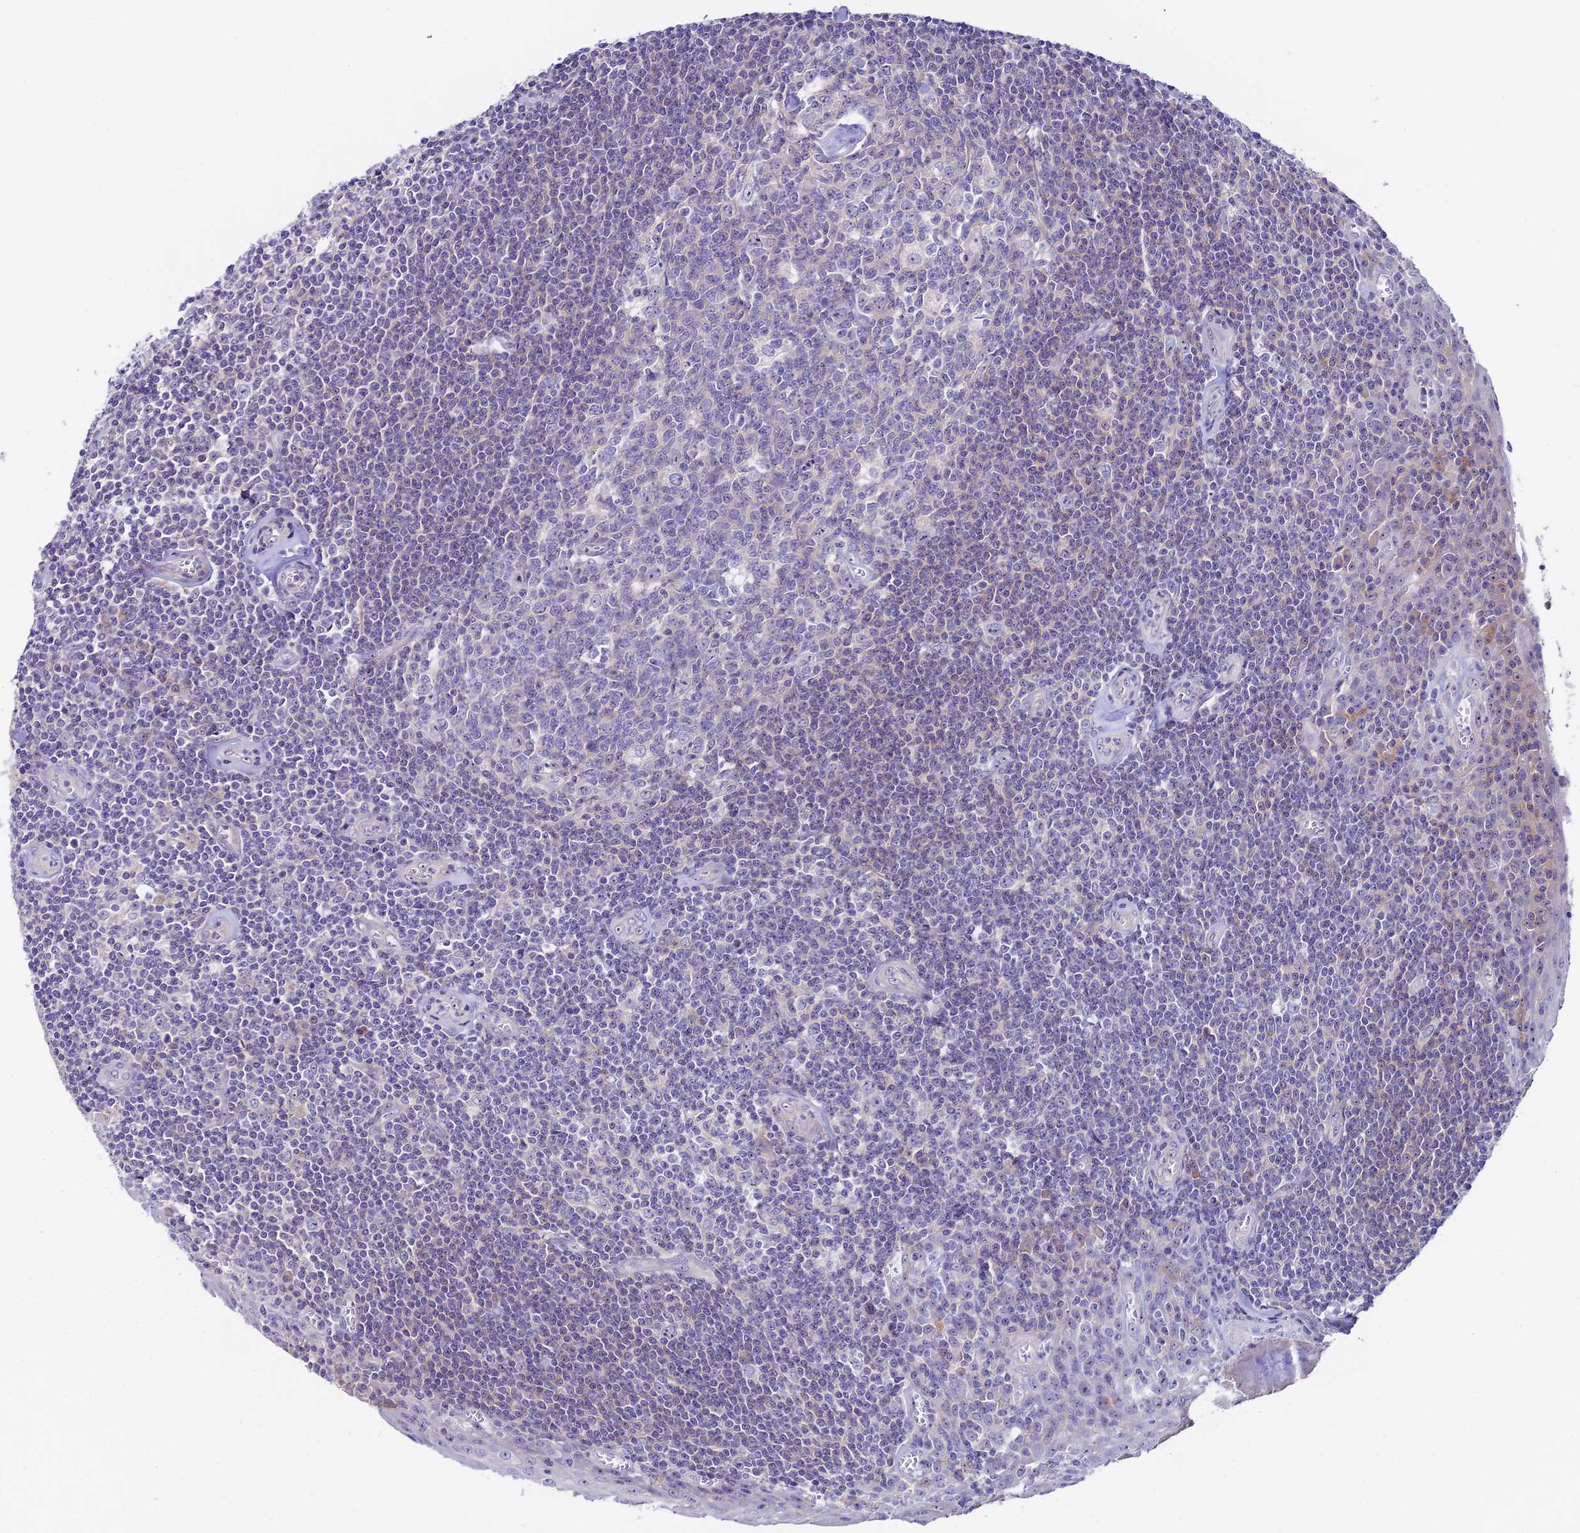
{"staining": {"intensity": "weak", "quantity": "<25%", "location": "cytoplasmic/membranous"}, "tissue": "tonsil", "cell_type": "Germinal center cells", "image_type": "normal", "snomed": [{"axis": "morphology", "description": "Normal tissue, NOS"}, {"axis": "topography", "description": "Tonsil"}], "caption": "DAB immunohistochemical staining of benign tonsil exhibits no significant positivity in germinal center cells. (Brightfield microscopy of DAB (3,3'-diaminobenzidine) immunohistochemistry at high magnification).", "gene": "DUSP29", "patient": {"sex": "male", "age": 27}}